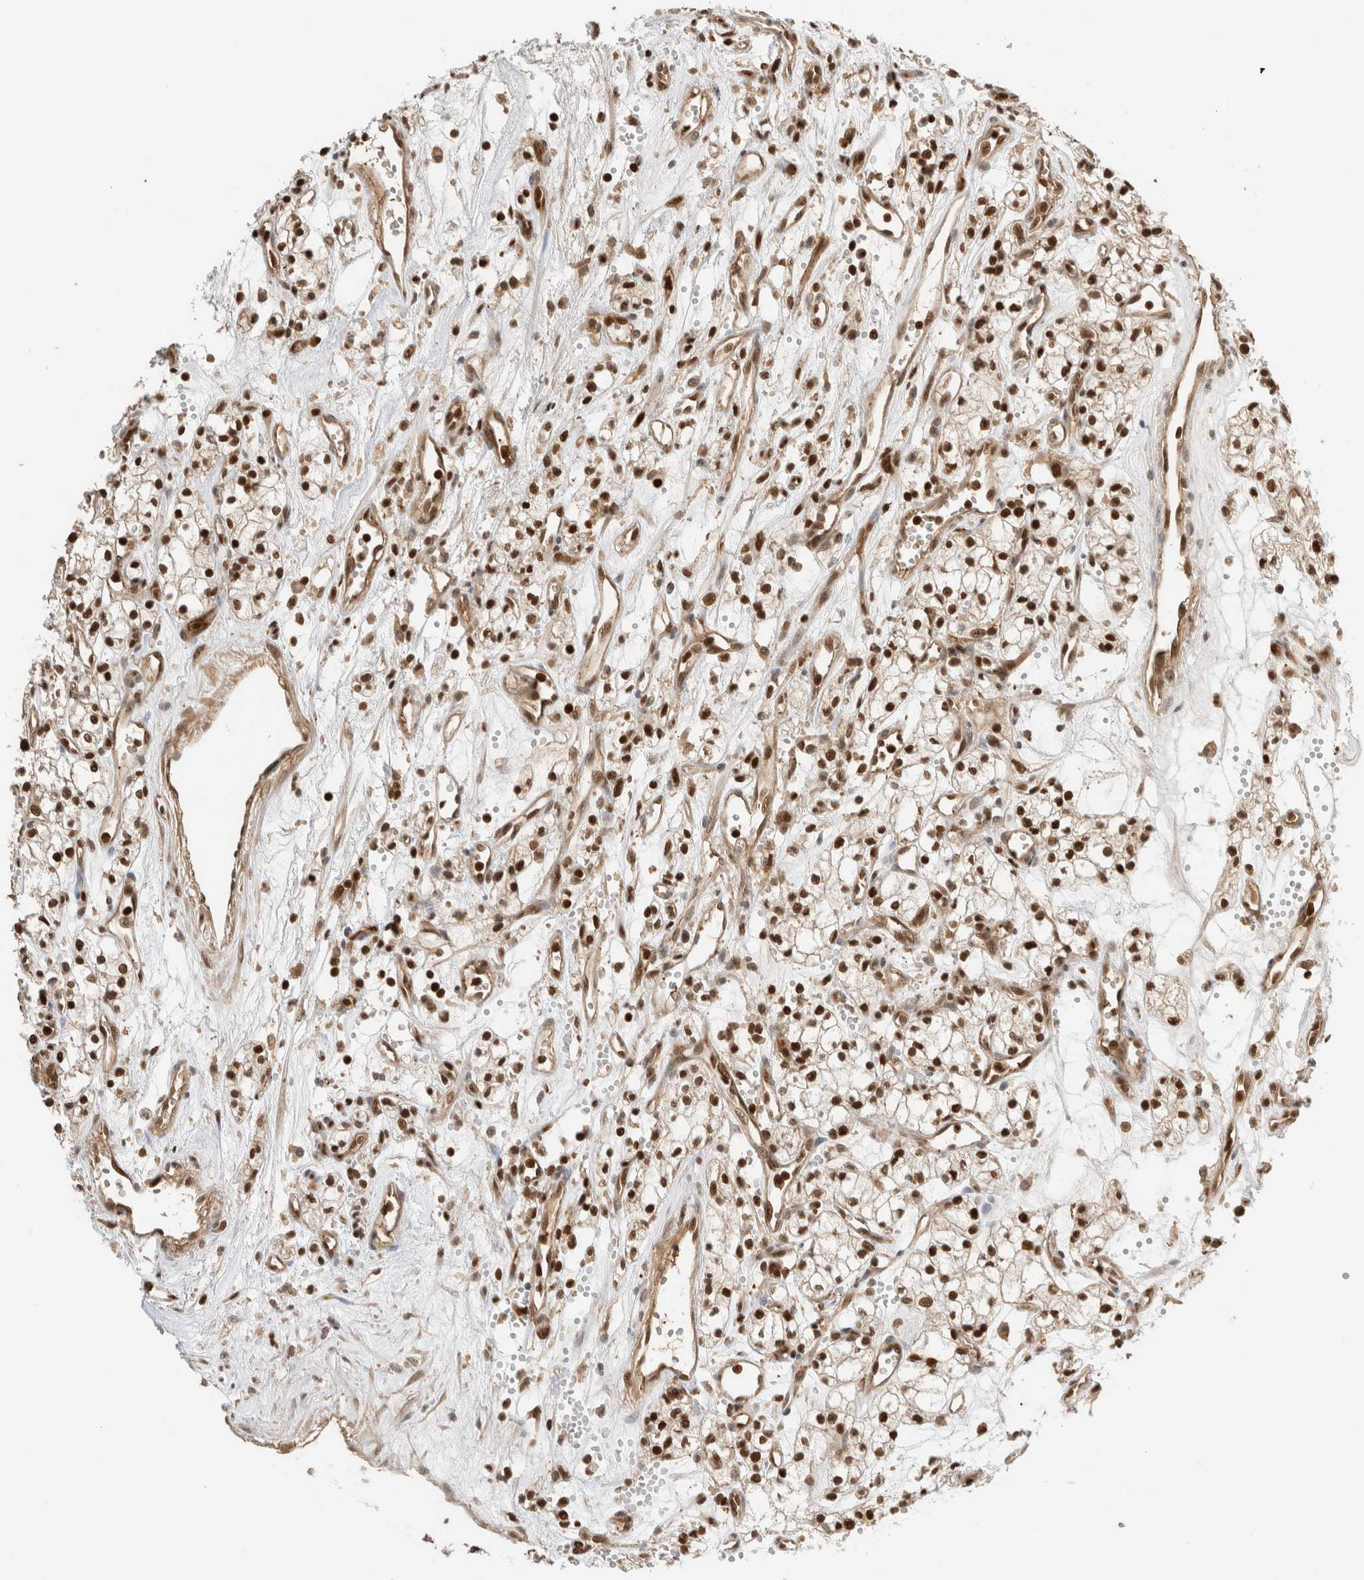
{"staining": {"intensity": "strong", "quantity": ">75%", "location": "nuclear"}, "tissue": "renal cancer", "cell_type": "Tumor cells", "image_type": "cancer", "snomed": [{"axis": "morphology", "description": "Adenocarcinoma, NOS"}, {"axis": "topography", "description": "Kidney"}], "caption": "High-power microscopy captured an immunohistochemistry (IHC) image of renal adenocarcinoma, revealing strong nuclear expression in about >75% of tumor cells.", "gene": "SNRNP40", "patient": {"sex": "male", "age": 59}}